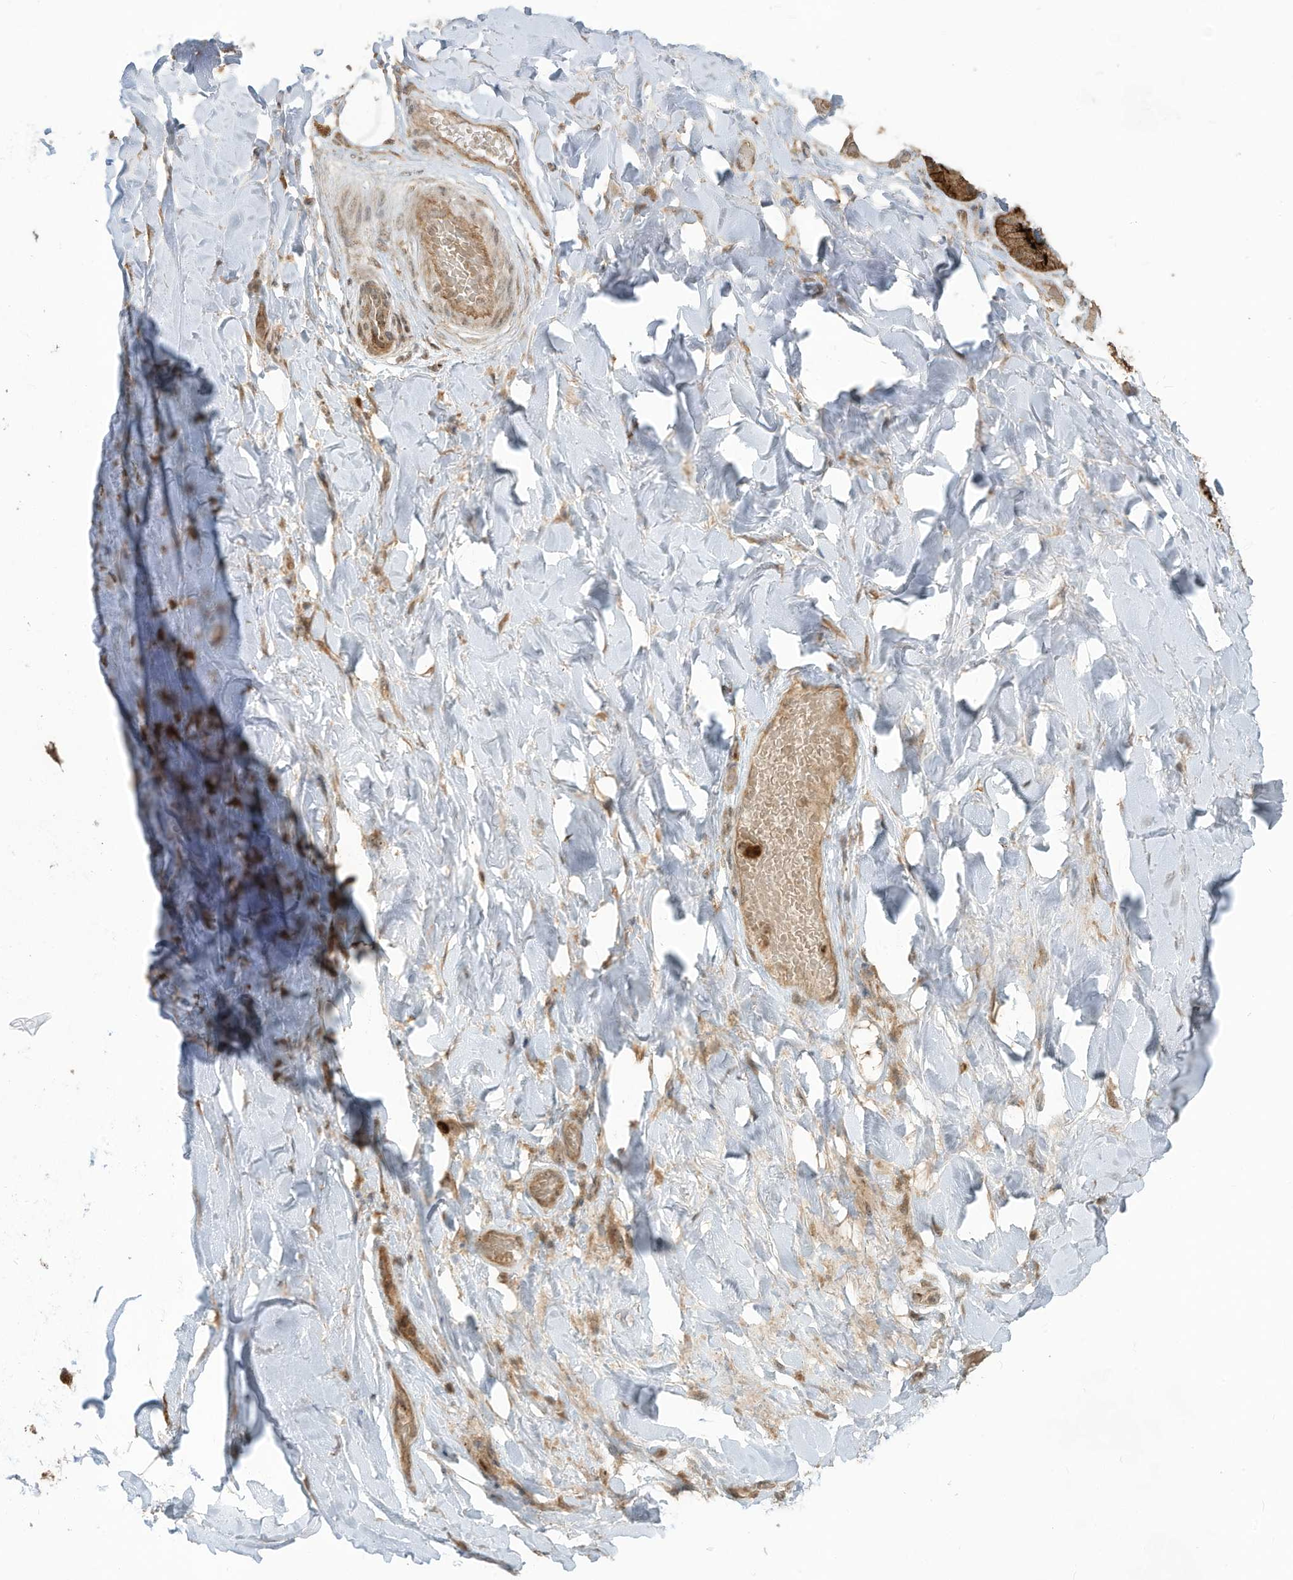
{"staining": {"intensity": "moderate", "quantity": ">75%", "location": "cytoplasmic/membranous"}, "tissue": "adipose tissue", "cell_type": "Adipocytes", "image_type": "normal", "snomed": [{"axis": "morphology", "description": "Normal tissue, NOS"}, {"axis": "morphology", "description": "Squamous cell carcinoma, NOS"}, {"axis": "topography", "description": "Lymph node"}, {"axis": "topography", "description": "Bronchus"}, {"axis": "topography", "description": "Lung"}], "caption": "A medium amount of moderate cytoplasmic/membranous positivity is appreciated in approximately >75% of adipocytes in normal adipose tissue.", "gene": "CARF", "patient": {"sex": "male", "age": 66}}